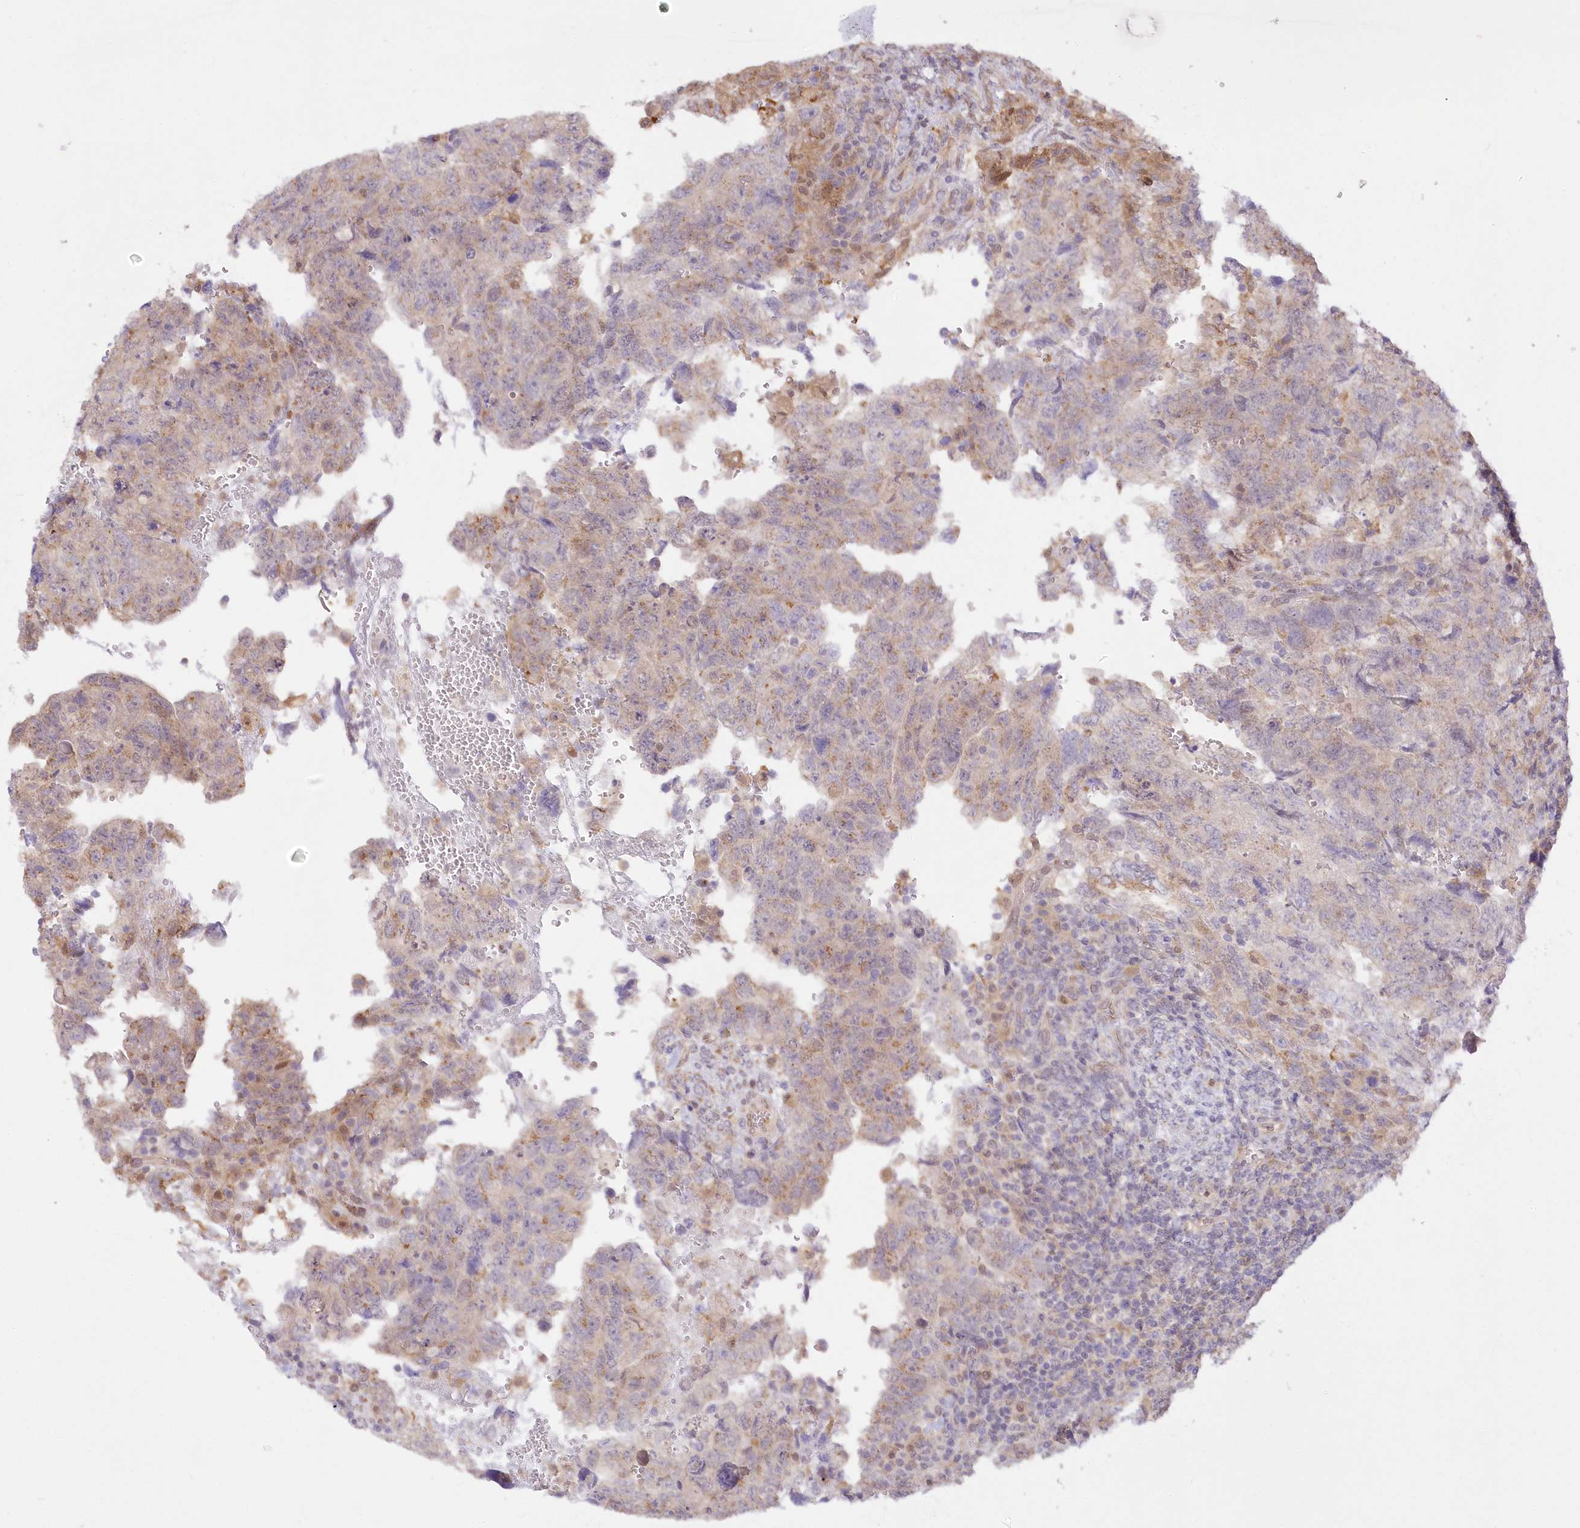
{"staining": {"intensity": "weak", "quantity": "25%-75%", "location": "cytoplasmic/membranous"}, "tissue": "testis cancer", "cell_type": "Tumor cells", "image_type": "cancer", "snomed": [{"axis": "morphology", "description": "Carcinoma, Embryonal, NOS"}, {"axis": "topography", "description": "Testis"}], "caption": "Weak cytoplasmic/membranous positivity is present in approximately 25%-75% of tumor cells in testis embryonal carcinoma.", "gene": "RNPEP", "patient": {"sex": "male", "age": 36}}